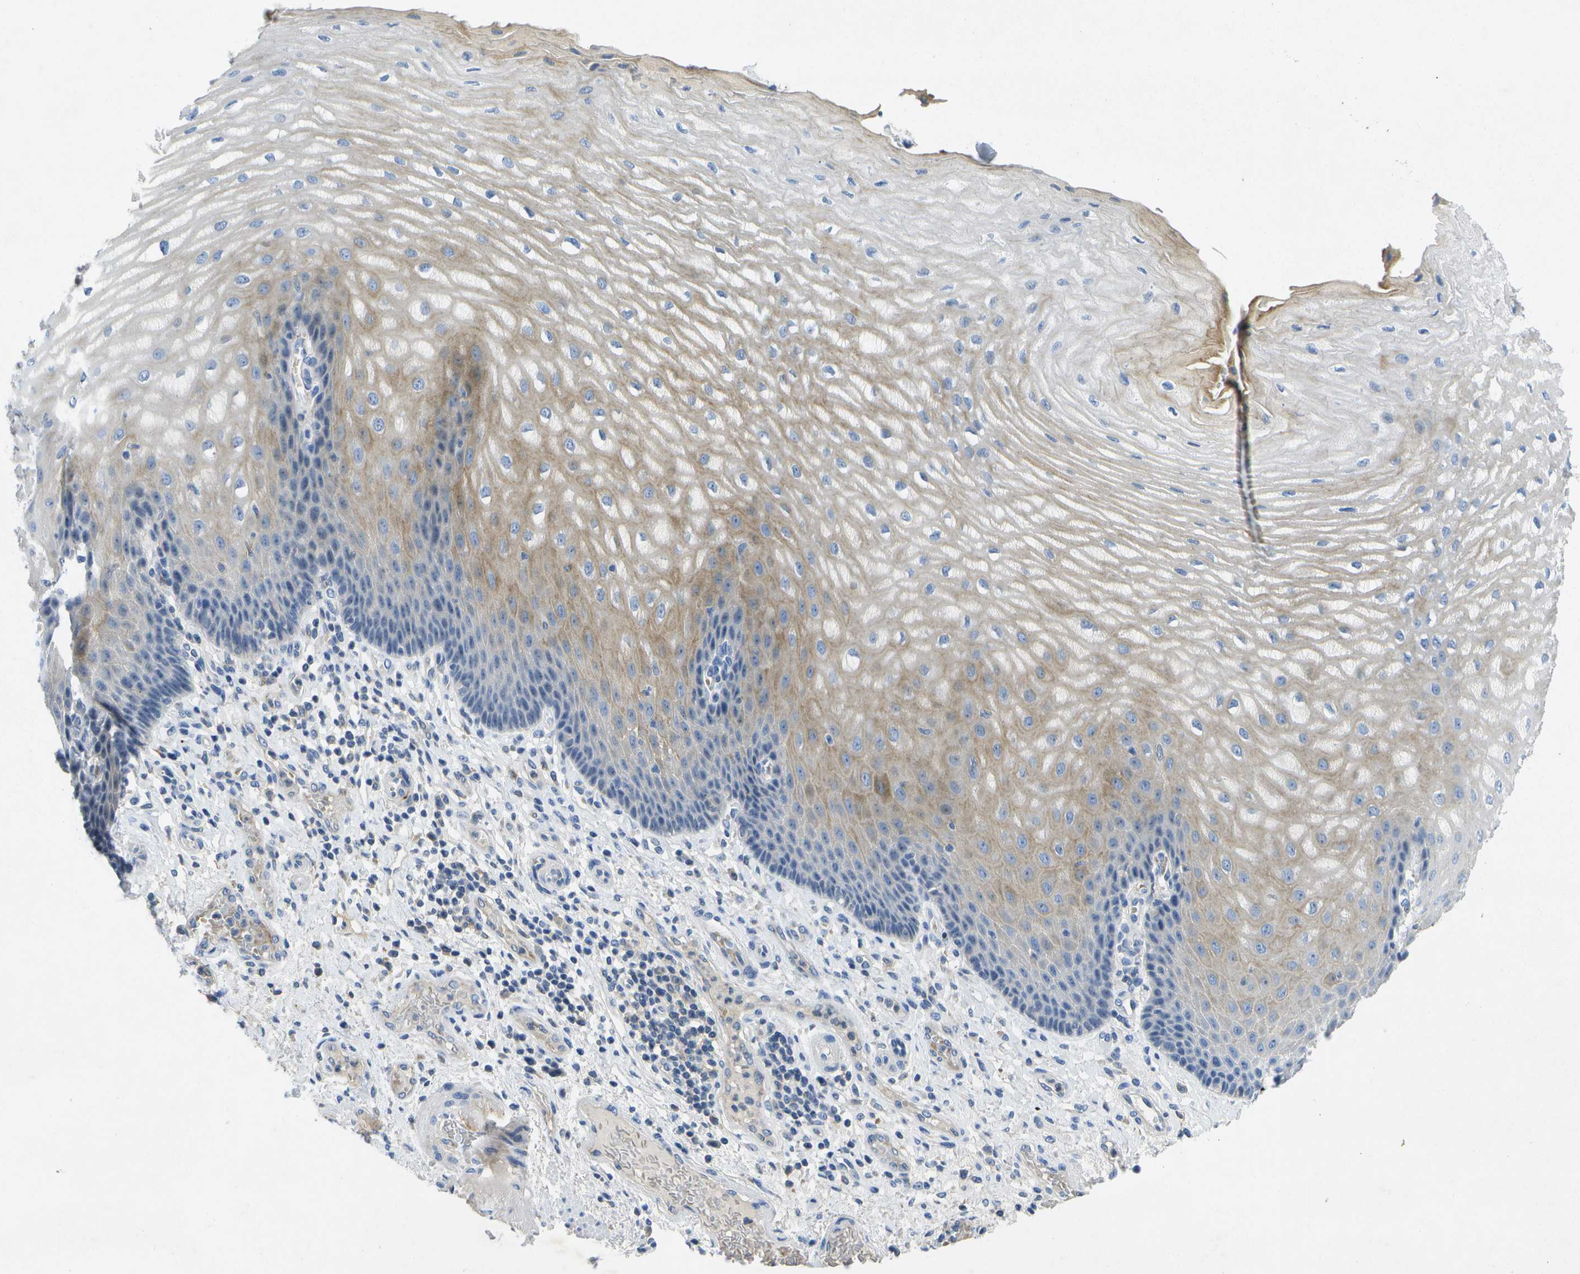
{"staining": {"intensity": "moderate", "quantity": "<25%", "location": "cytoplasmic/membranous"}, "tissue": "esophagus", "cell_type": "Squamous epithelial cells", "image_type": "normal", "snomed": [{"axis": "morphology", "description": "Normal tissue, NOS"}, {"axis": "topography", "description": "Esophagus"}], "caption": "About <25% of squamous epithelial cells in normal human esophagus display moderate cytoplasmic/membranous protein positivity as visualized by brown immunohistochemical staining.", "gene": "LIPG", "patient": {"sex": "male", "age": 54}}